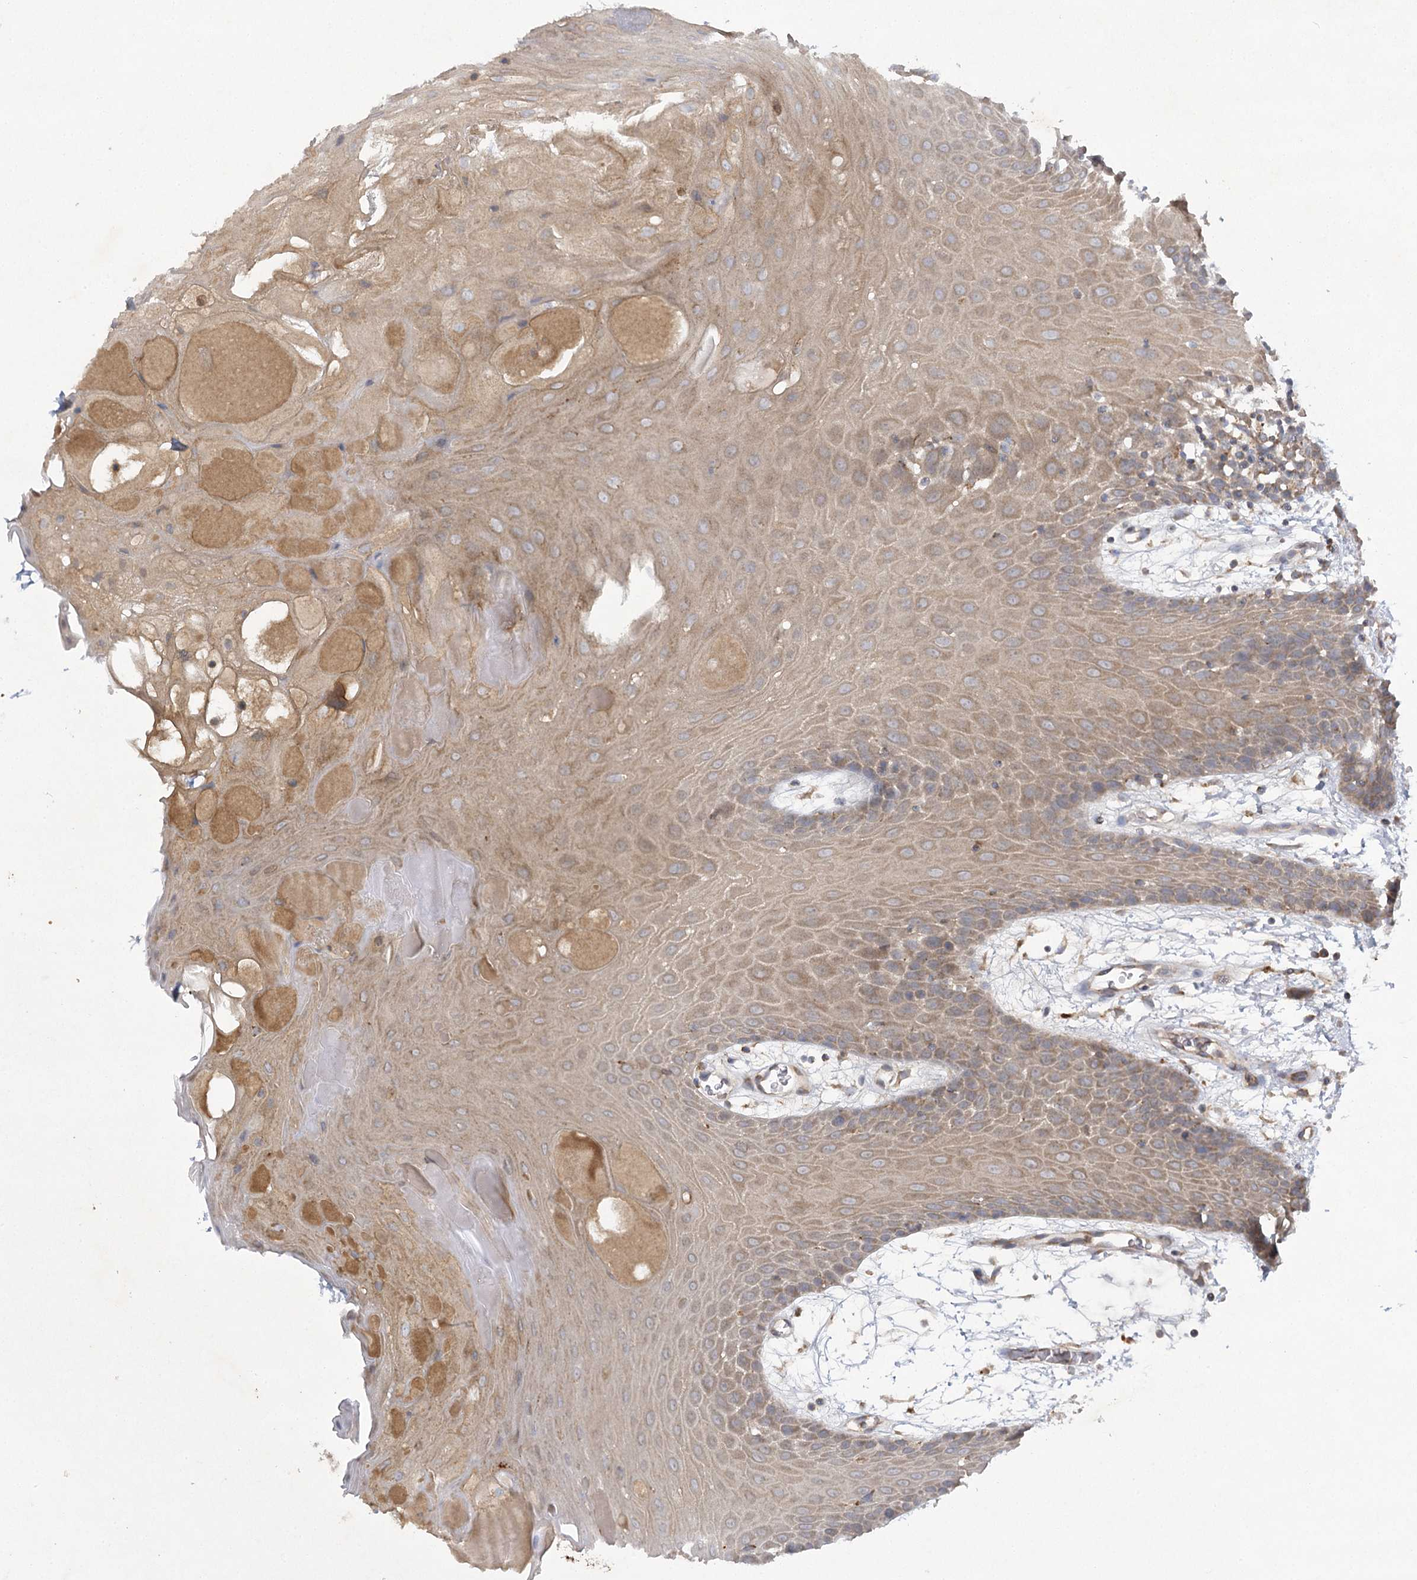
{"staining": {"intensity": "moderate", "quantity": ">75%", "location": "cytoplasmic/membranous"}, "tissue": "oral mucosa", "cell_type": "Squamous epithelial cells", "image_type": "normal", "snomed": [{"axis": "morphology", "description": "Normal tissue, NOS"}, {"axis": "topography", "description": "Skeletal muscle"}, {"axis": "topography", "description": "Oral tissue"}, {"axis": "topography", "description": "Salivary gland"}, {"axis": "topography", "description": "Peripheral nerve tissue"}], "caption": "About >75% of squamous epithelial cells in unremarkable human oral mucosa show moderate cytoplasmic/membranous protein staining as visualized by brown immunohistochemical staining.", "gene": "TRAF3IP1", "patient": {"sex": "male", "age": 54}}